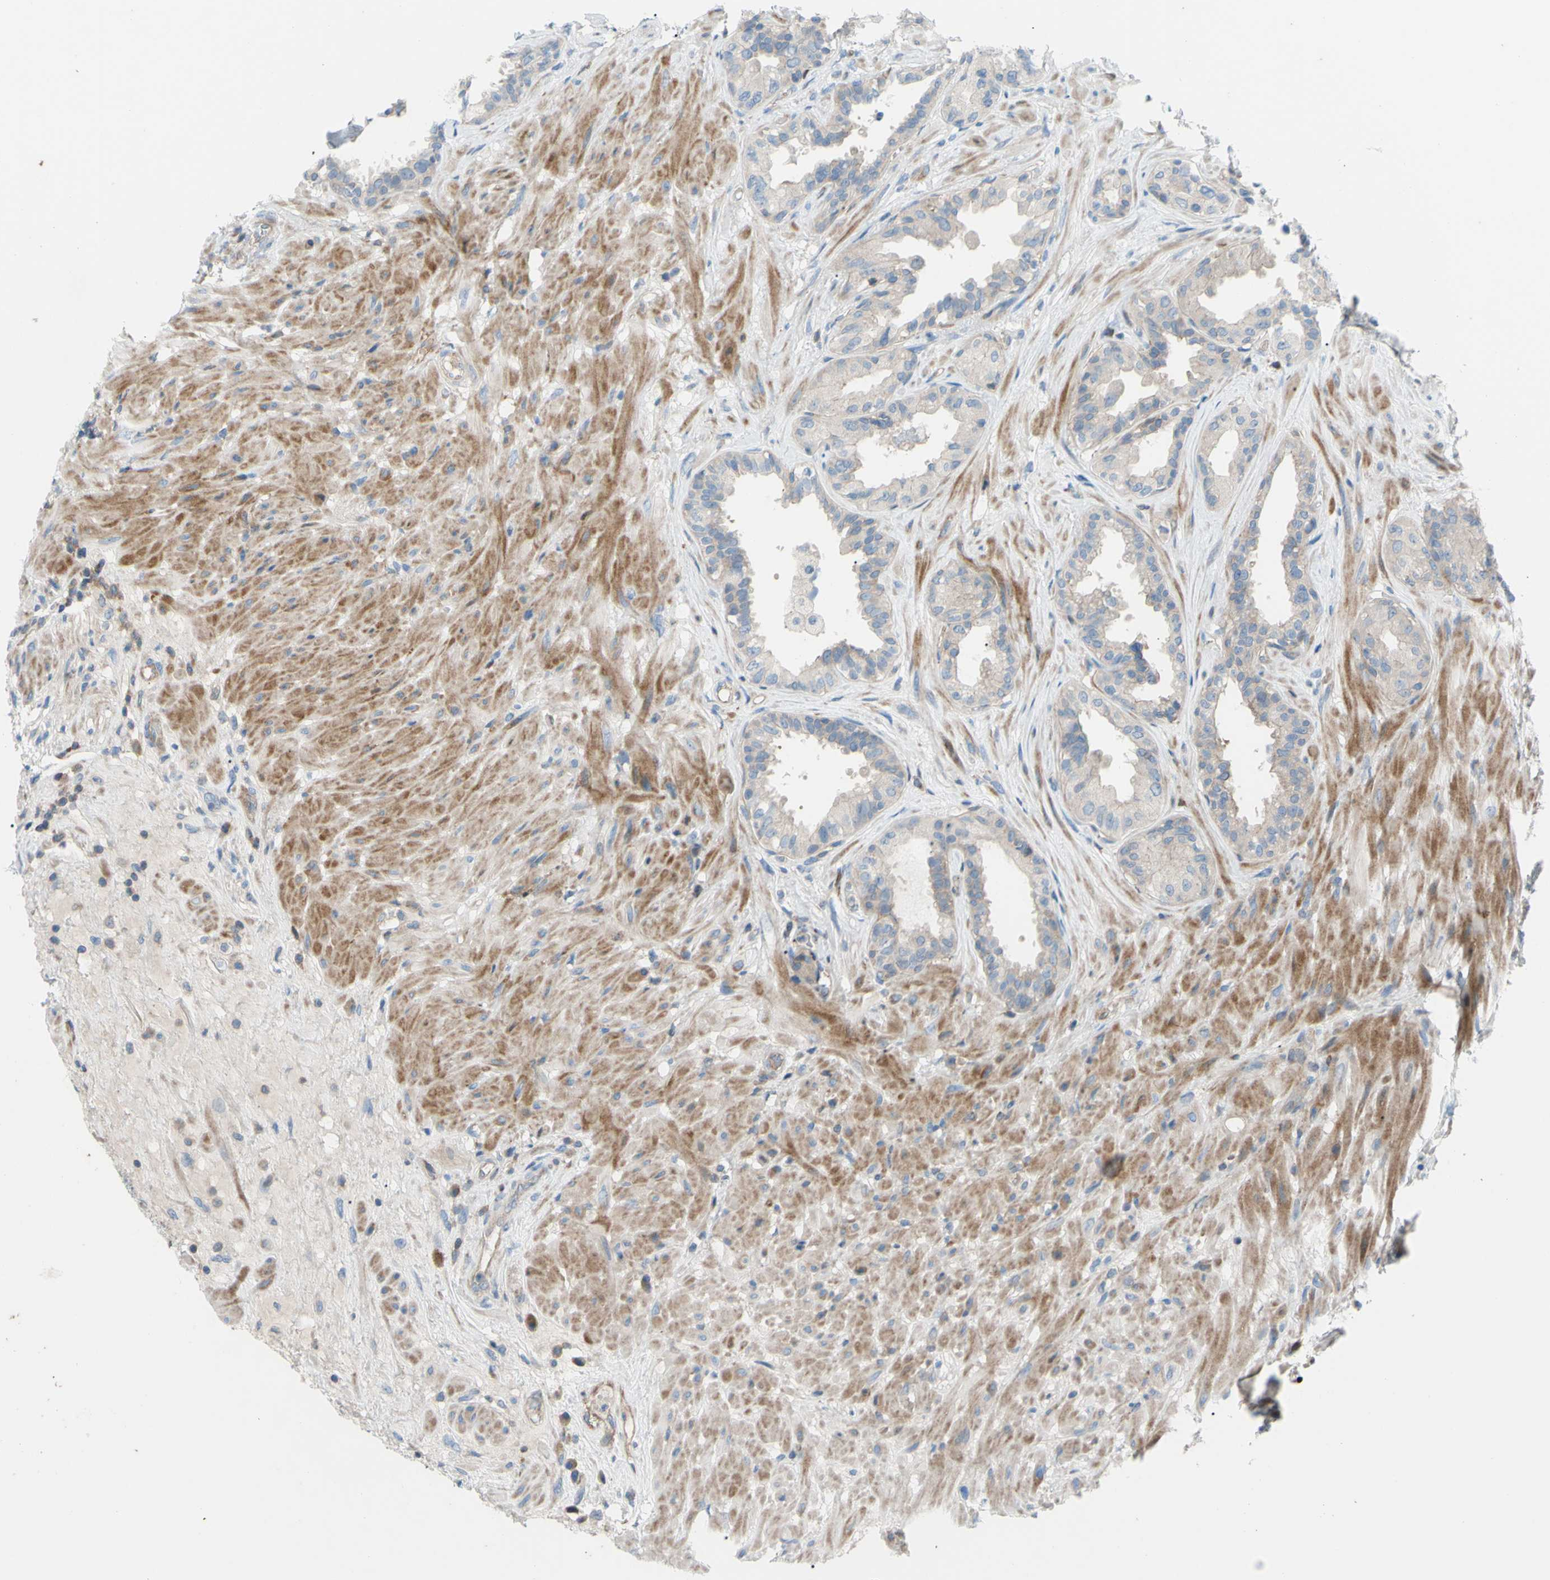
{"staining": {"intensity": "negative", "quantity": "none", "location": "none"}, "tissue": "seminal vesicle", "cell_type": "Glandular cells", "image_type": "normal", "snomed": [{"axis": "morphology", "description": "Normal tissue, NOS"}, {"axis": "topography", "description": "Seminal veicle"}], "caption": "This is a image of IHC staining of unremarkable seminal vesicle, which shows no positivity in glandular cells.", "gene": "PAK2", "patient": {"sex": "male", "age": 61}}